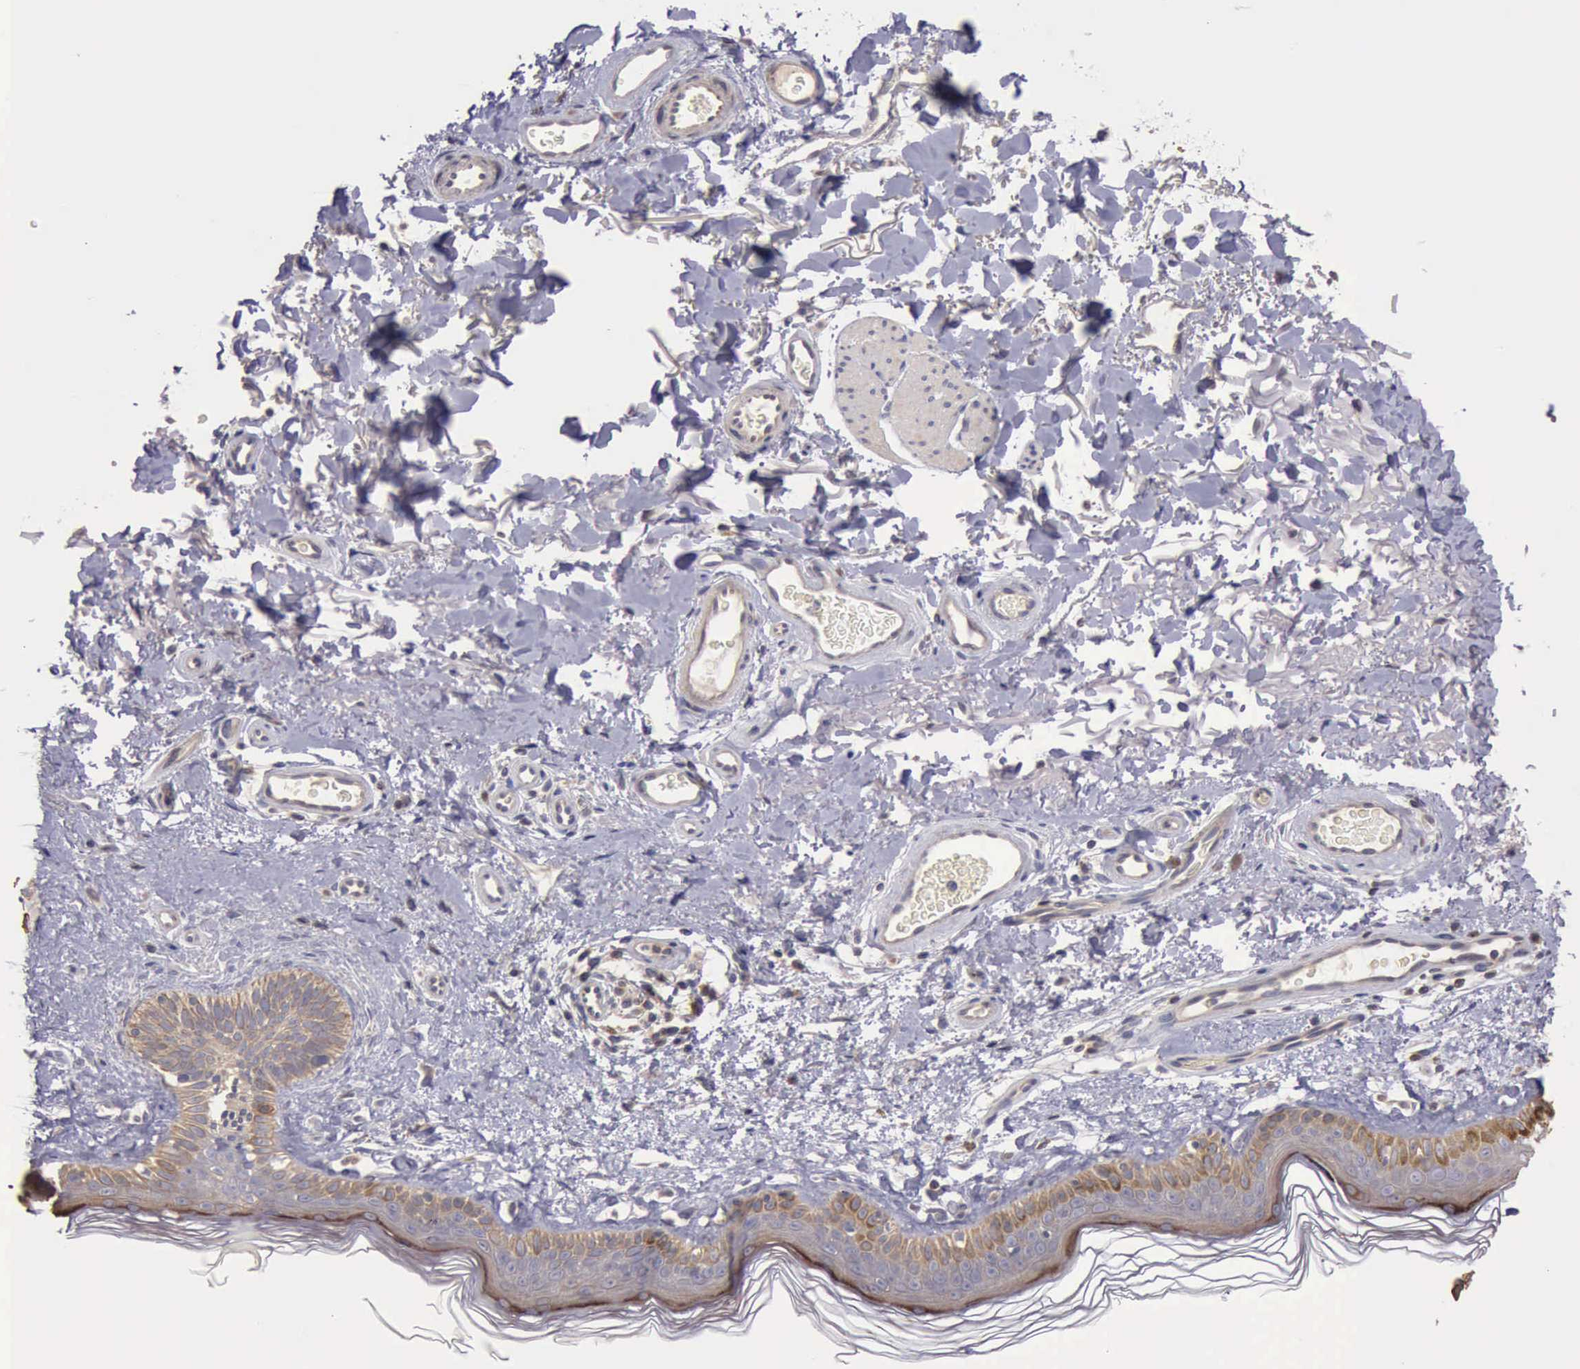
{"staining": {"intensity": "negative", "quantity": "none", "location": "none"}, "tissue": "skin", "cell_type": "Fibroblasts", "image_type": "normal", "snomed": [{"axis": "morphology", "description": "Normal tissue, NOS"}, {"axis": "topography", "description": "Skin"}], "caption": "The histopathology image exhibits no significant expression in fibroblasts of skin. (DAB (3,3'-diaminobenzidine) IHC with hematoxylin counter stain).", "gene": "RAB39B", "patient": {"sex": "male", "age": 63}}